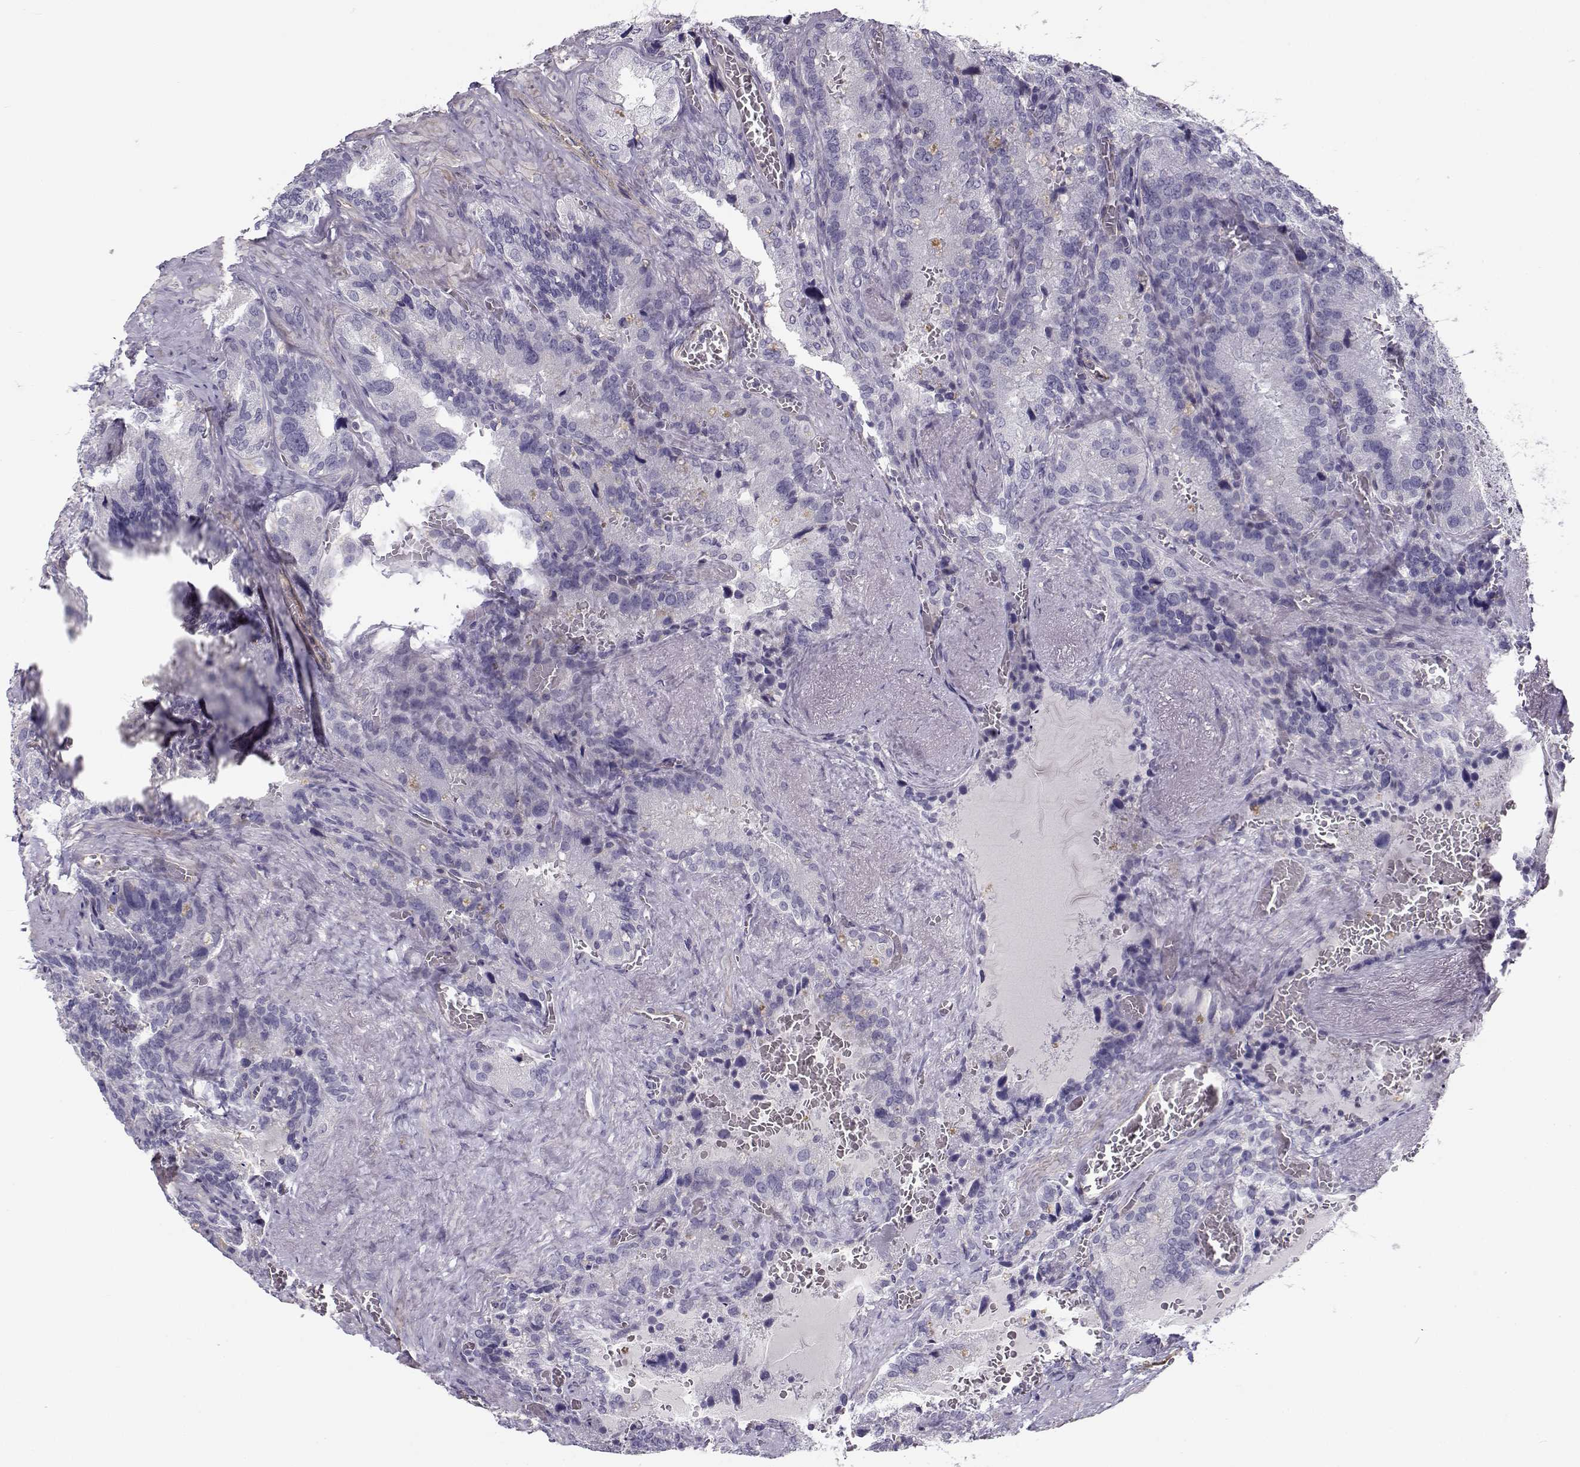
{"staining": {"intensity": "negative", "quantity": "none", "location": "none"}, "tissue": "seminal vesicle", "cell_type": "Glandular cells", "image_type": "normal", "snomed": [{"axis": "morphology", "description": "Normal tissue, NOS"}, {"axis": "topography", "description": "Seminal veicle"}], "caption": "Immunohistochemistry (IHC) micrograph of benign seminal vesicle stained for a protein (brown), which exhibits no expression in glandular cells.", "gene": "MYO1A", "patient": {"sex": "male", "age": 72}}